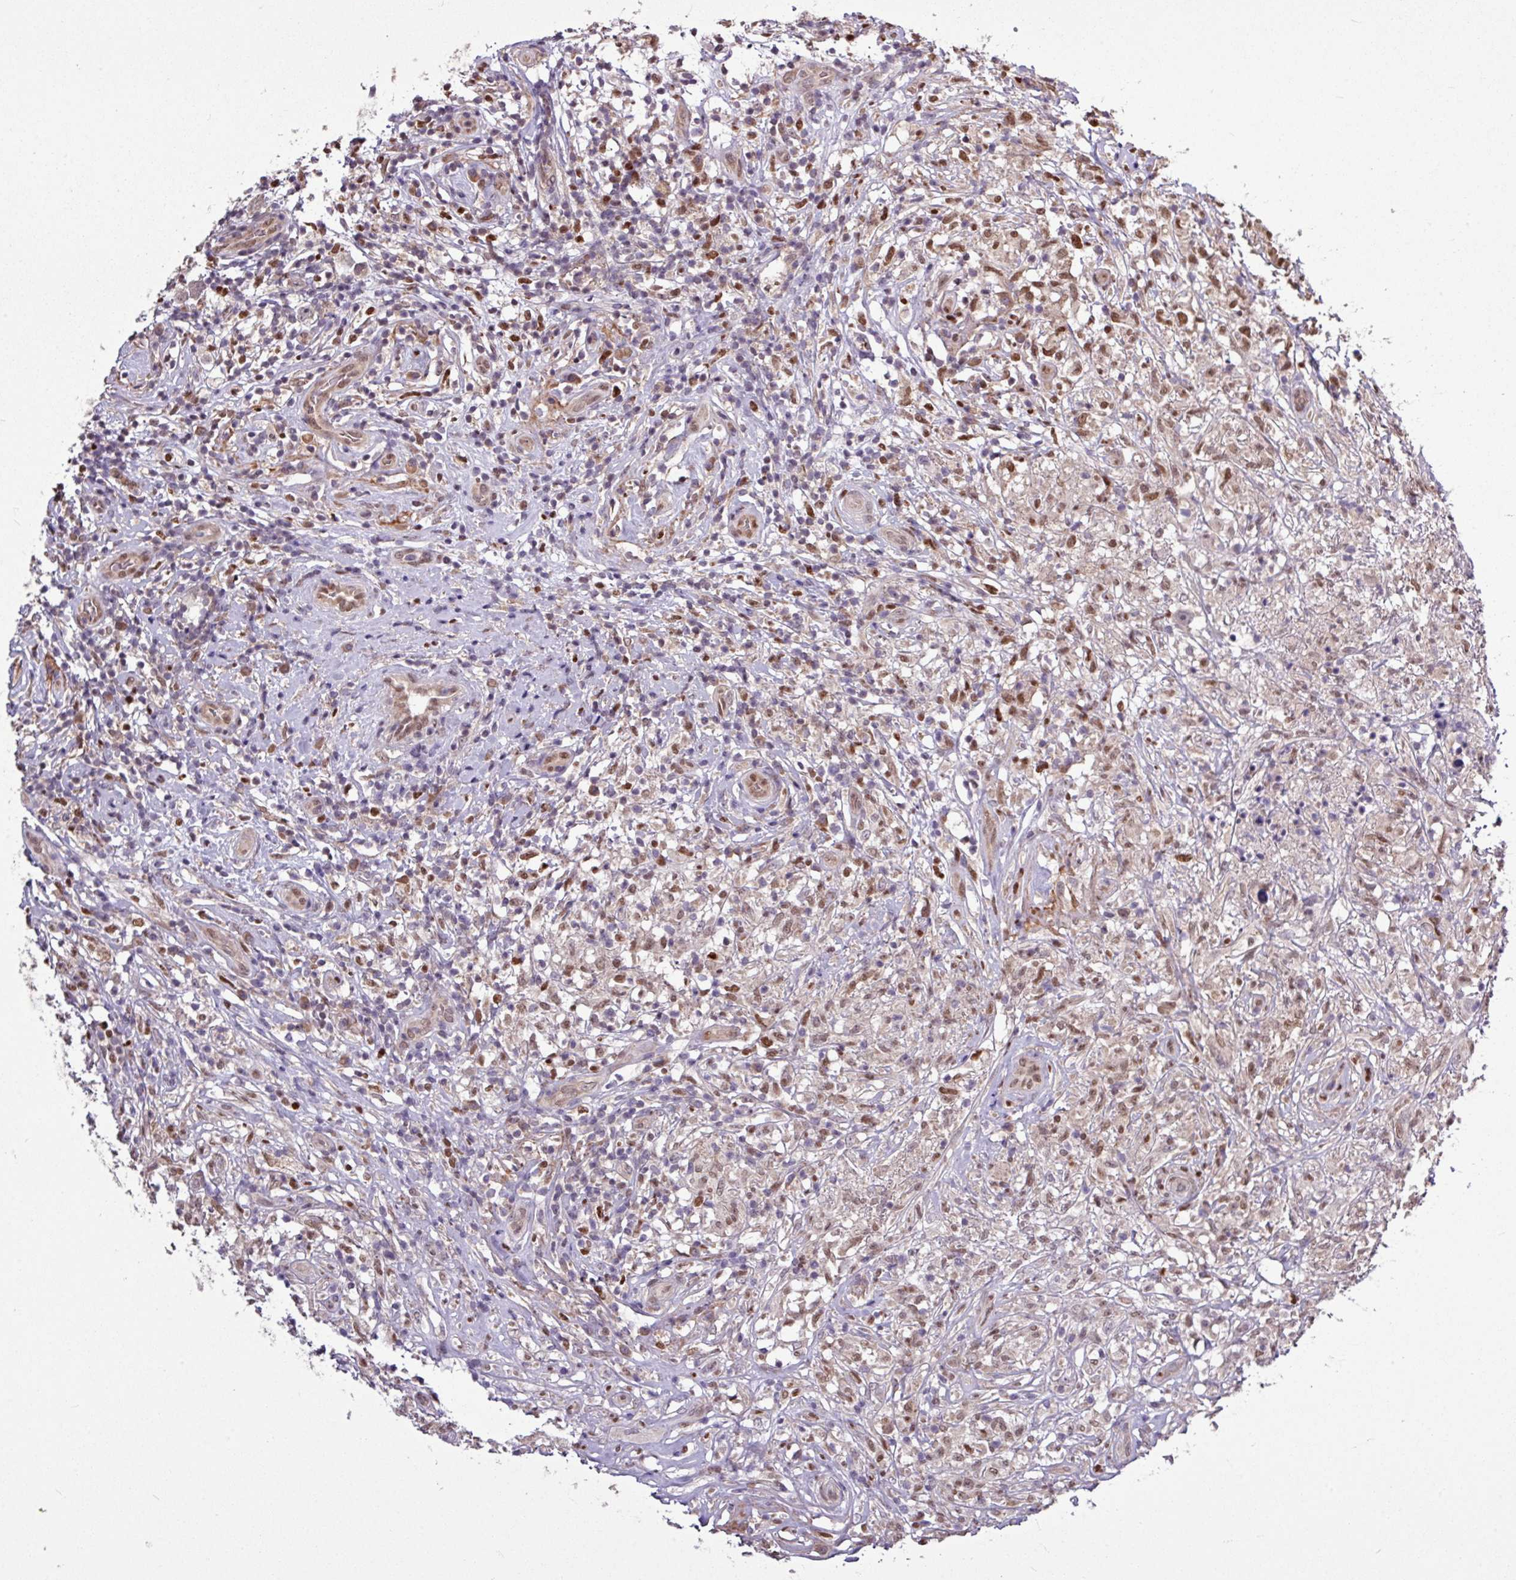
{"staining": {"intensity": "moderate", "quantity": ">75%", "location": "nuclear"}, "tissue": "testis cancer", "cell_type": "Tumor cells", "image_type": "cancer", "snomed": [{"axis": "morphology", "description": "Seminoma, NOS"}, {"axis": "topography", "description": "Testis"}], "caption": "Immunohistochemistry (IHC) micrograph of human seminoma (testis) stained for a protein (brown), which displays medium levels of moderate nuclear expression in about >75% of tumor cells.", "gene": "SKIC2", "patient": {"sex": "male", "age": 49}}